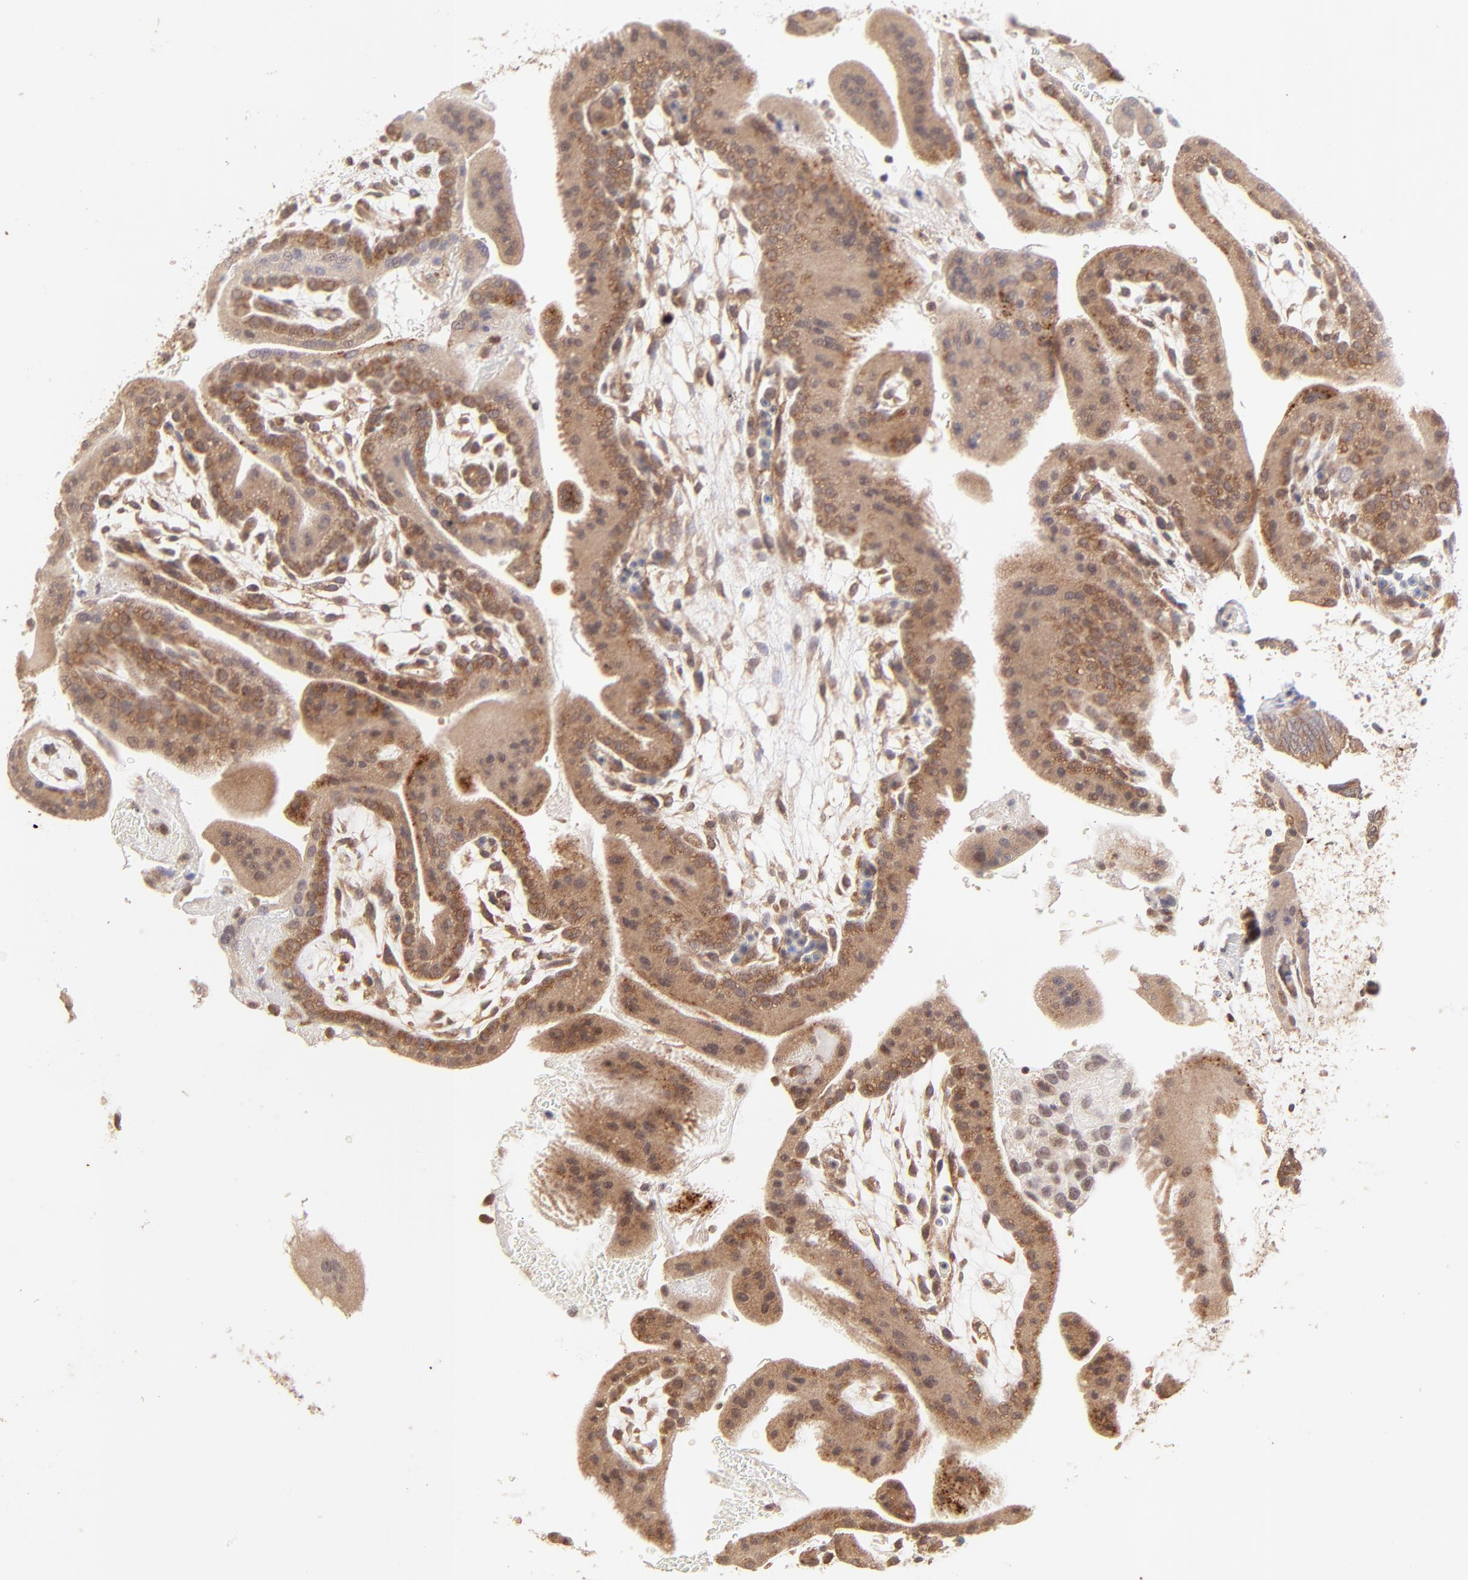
{"staining": {"intensity": "moderate", "quantity": ">75%", "location": "cytoplasmic/membranous"}, "tissue": "placenta", "cell_type": "Trophoblastic cells", "image_type": "normal", "snomed": [{"axis": "morphology", "description": "Normal tissue, NOS"}, {"axis": "topography", "description": "Placenta"}], "caption": "Protein staining displays moderate cytoplasmic/membranous expression in approximately >75% of trophoblastic cells in normal placenta. Immunohistochemistry stains the protein in brown and the nuclei are stained blue.", "gene": "TNRC6B", "patient": {"sex": "female", "age": 19}}